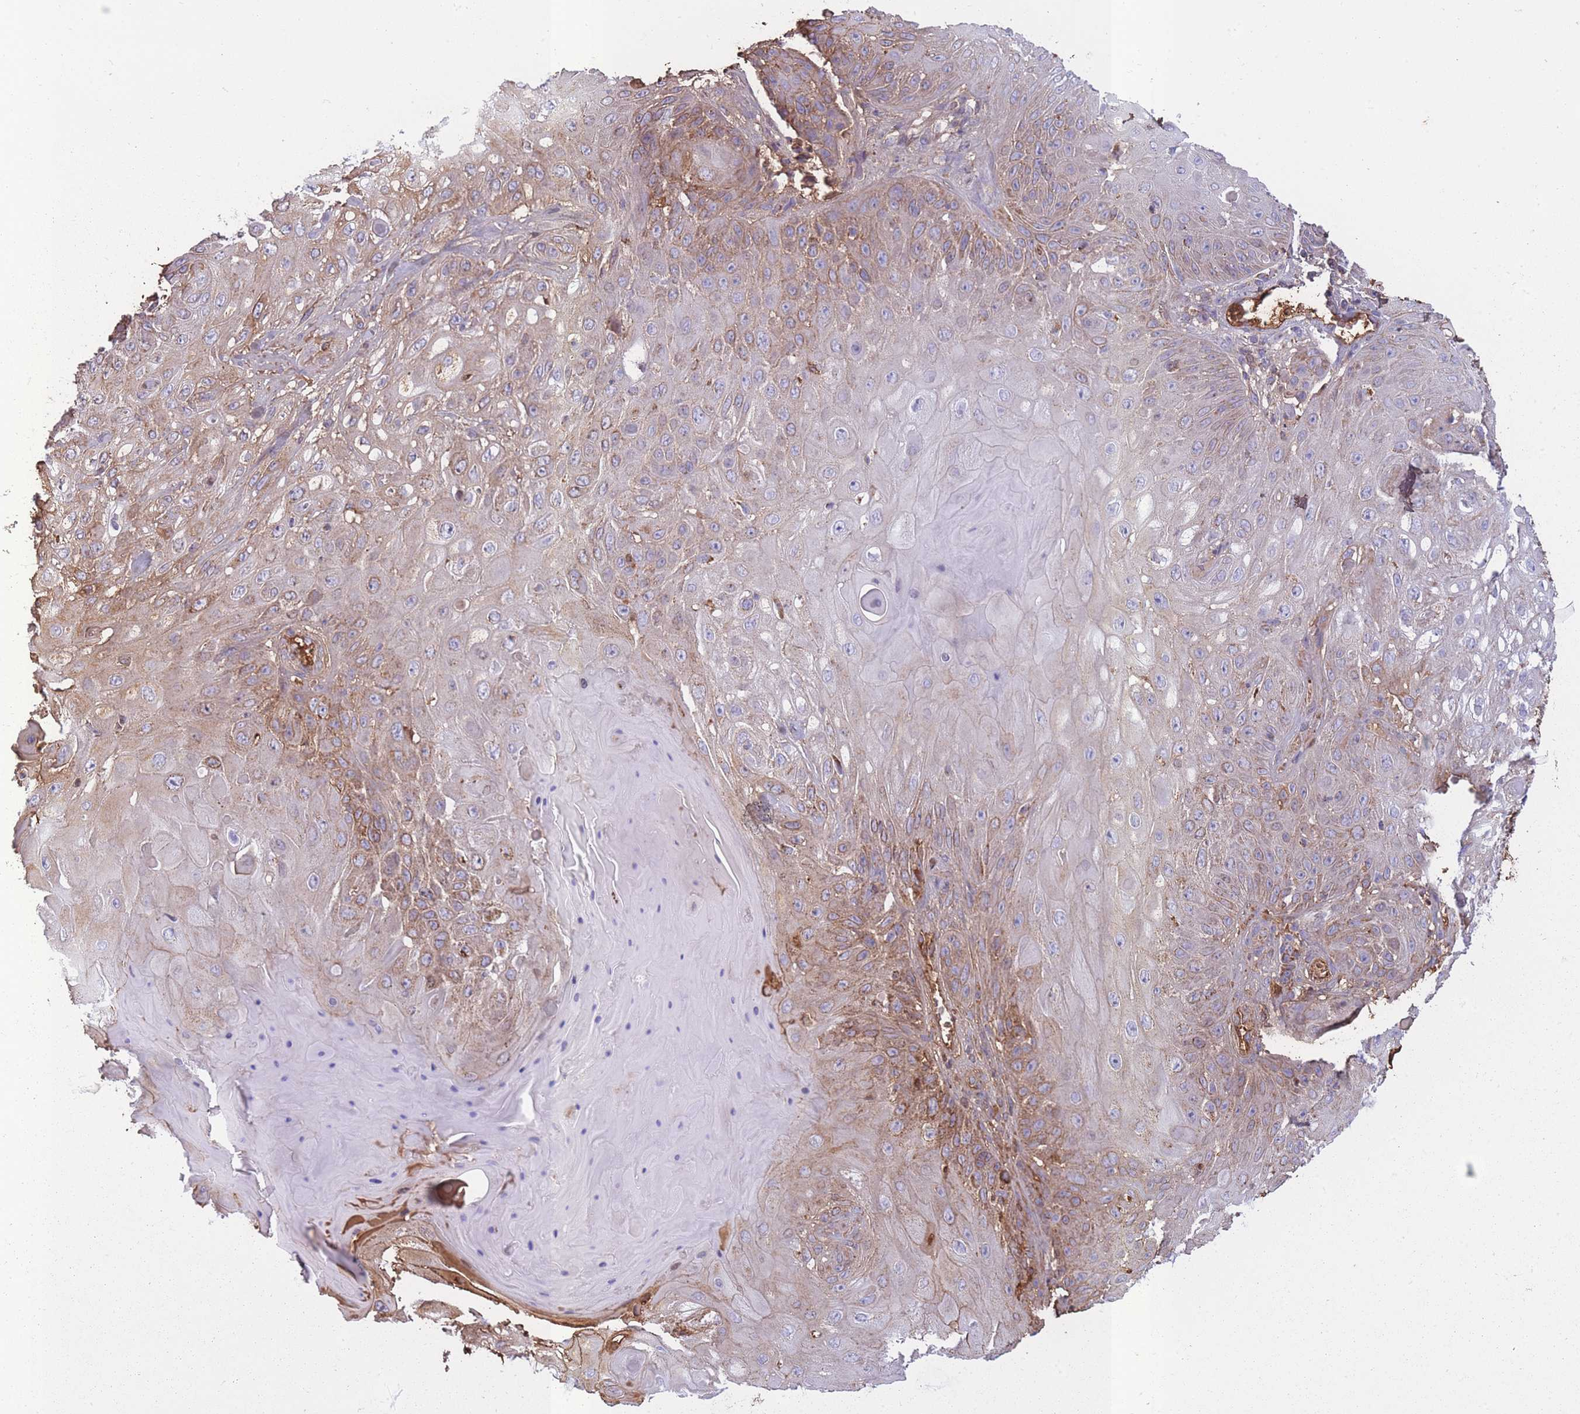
{"staining": {"intensity": "weak", "quantity": "25%-75%", "location": "cytoplasmic/membranous"}, "tissue": "skin cancer", "cell_type": "Tumor cells", "image_type": "cancer", "snomed": [{"axis": "morphology", "description": "Normal tissue, NOS"}, {"axis": "morphology", "description": "Squamous cell carcinoma, NOS"}, {"axis": "topography", "description": "Skin"}, {"axis": "topography", "description": "Cartilage tissue"}], "caption": "Skin cancer (squamous cell carcinoma) stained with DAB (3,3'-diaminobenzidine) IHC exhibits low levels of weak cytoplasmic/membranous staining in approximately 25%-75% of tumor cells.", "gene": "KAT2A", "patient": {"sex": "female", "age": 79}}